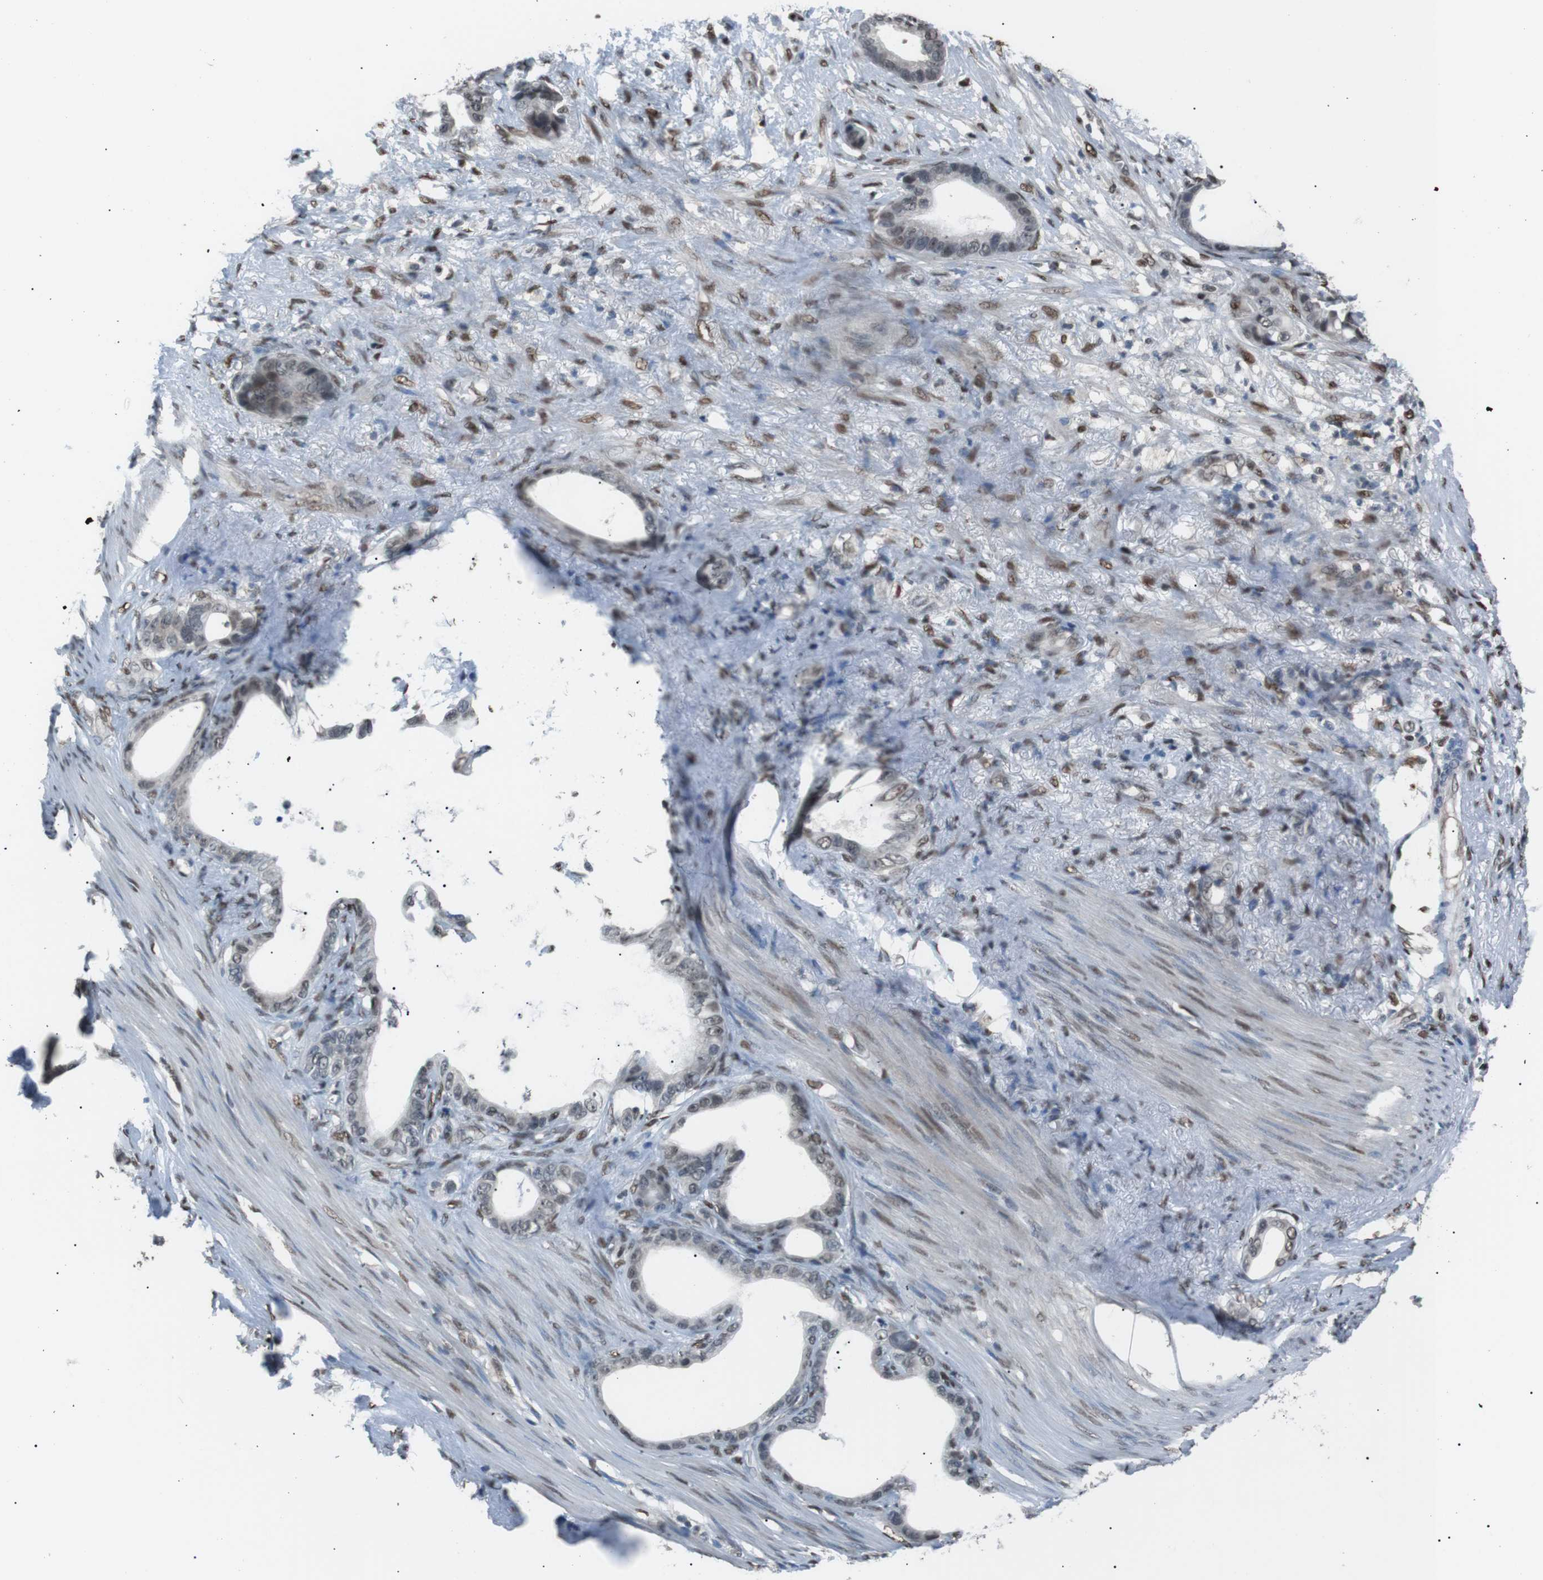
{"staining": {"intensity": "weak", "quantity": "25%-75%", "location": "nuclear"}, "tissue": "stomach cancer", "cell_type": "Tumor cells", "image_type": "cancer", "snomed": [{"axis": "morphology", "description": "Adenocarcinoma, NOS"}, {"axis": "topography", "description": "Stomach"}], "caption": "Immunohistochemical staining of human stomach cancer demonstrates low levels of weak nuclear protein positivity in approximately 25%-75% of tumor cells.", "gene": "SRPK2", "patient": {"sex": "female", "age": 75}}